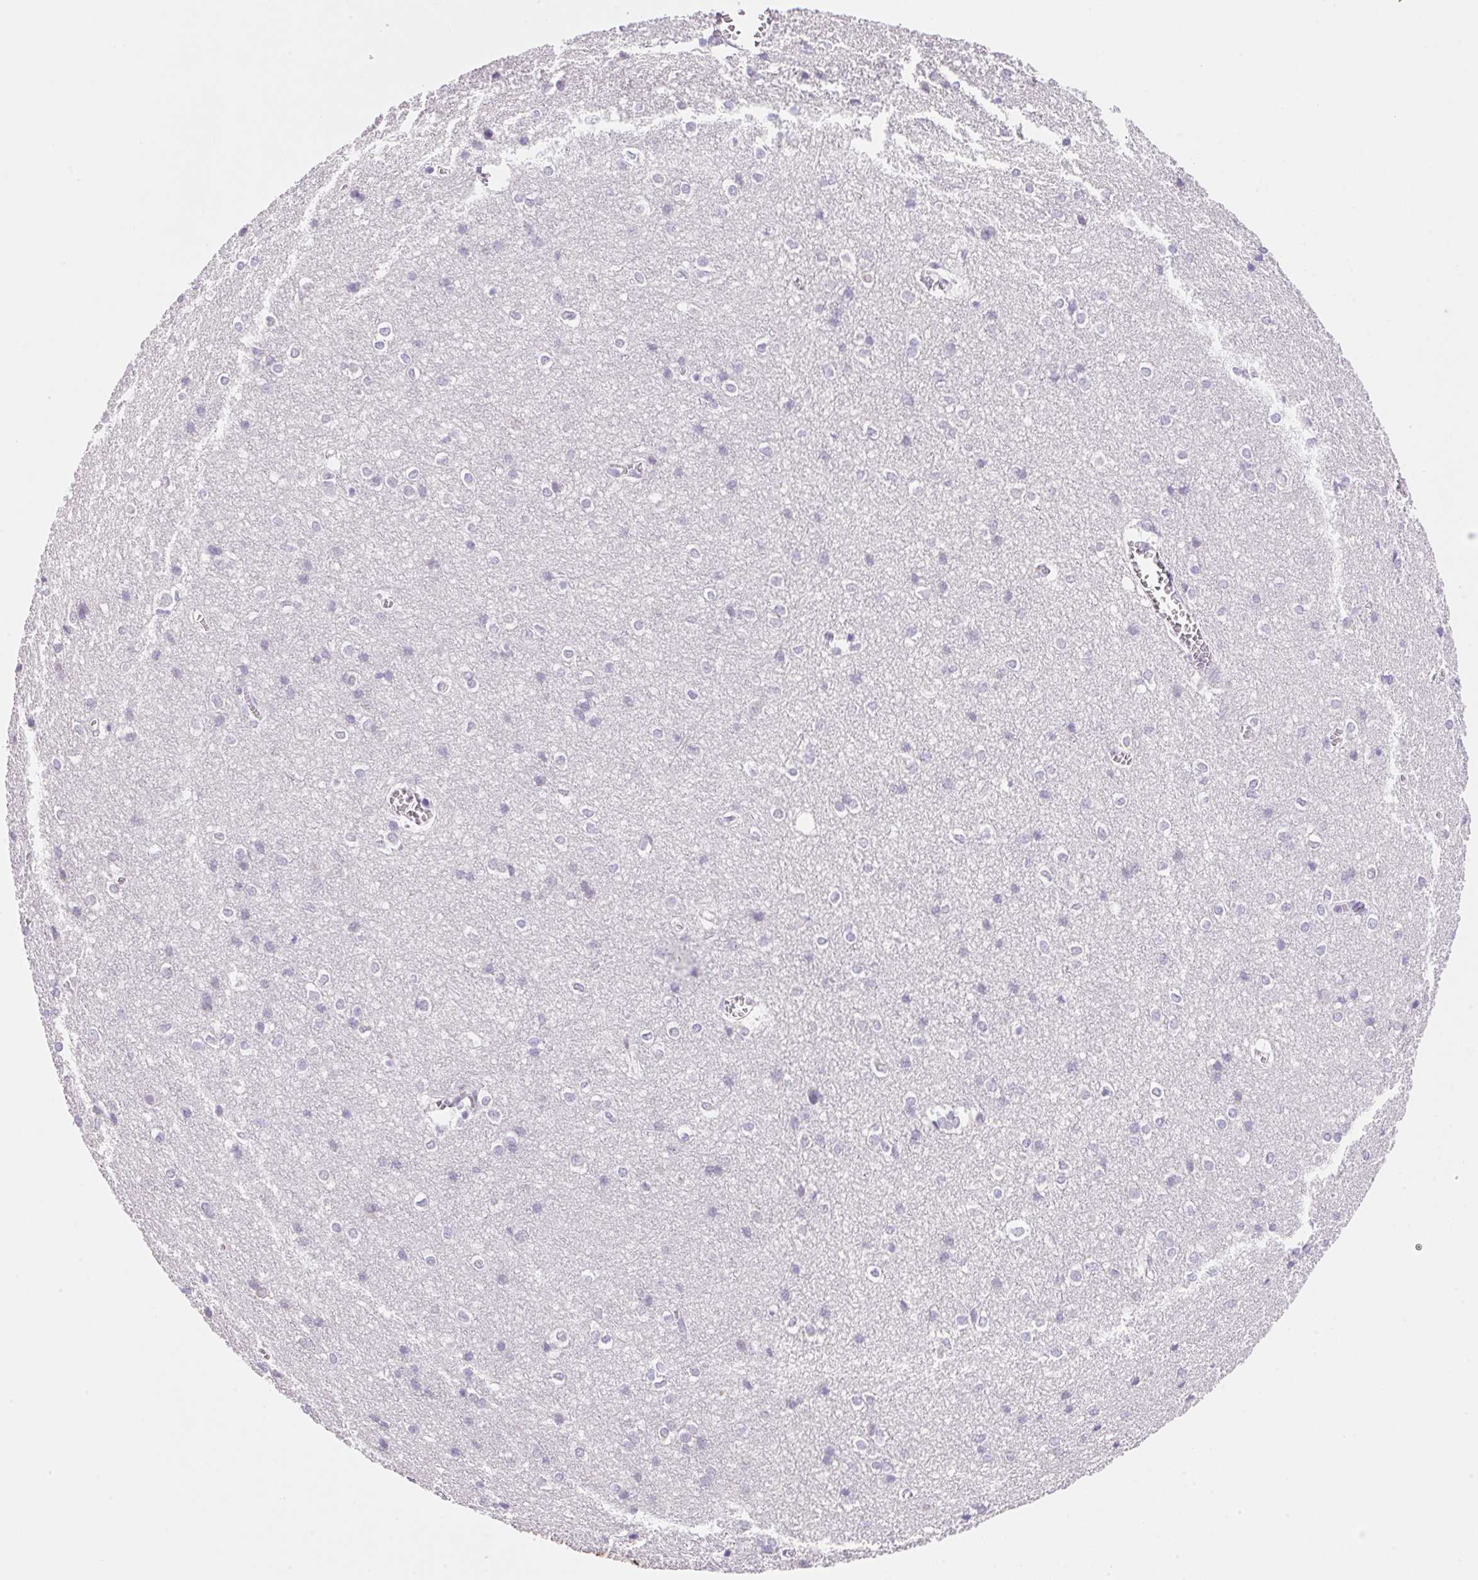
{"staining": {"intensity": "negative", "quantity": "none", "location": "none"}, "tissue": "cerebral cortex", "cell_type": "Endothelial cells", "image_type": "normal", "snomed": [{"axis": "morphology", "description": "Normal tissue, NOS"}, {"axis": "topography", "description": "Cerebral cortex"}], "caption": "IHC of unremarkable human cerebral cortex reveals no expression in endothelial cells. (Stains: DAB immunohistochemistry with hematoxylin counter stain, Microscopy: brightfield microscopy at high magnification).", "gene": "DHCR24", "patient": {"sex": "male", "age": 37}}